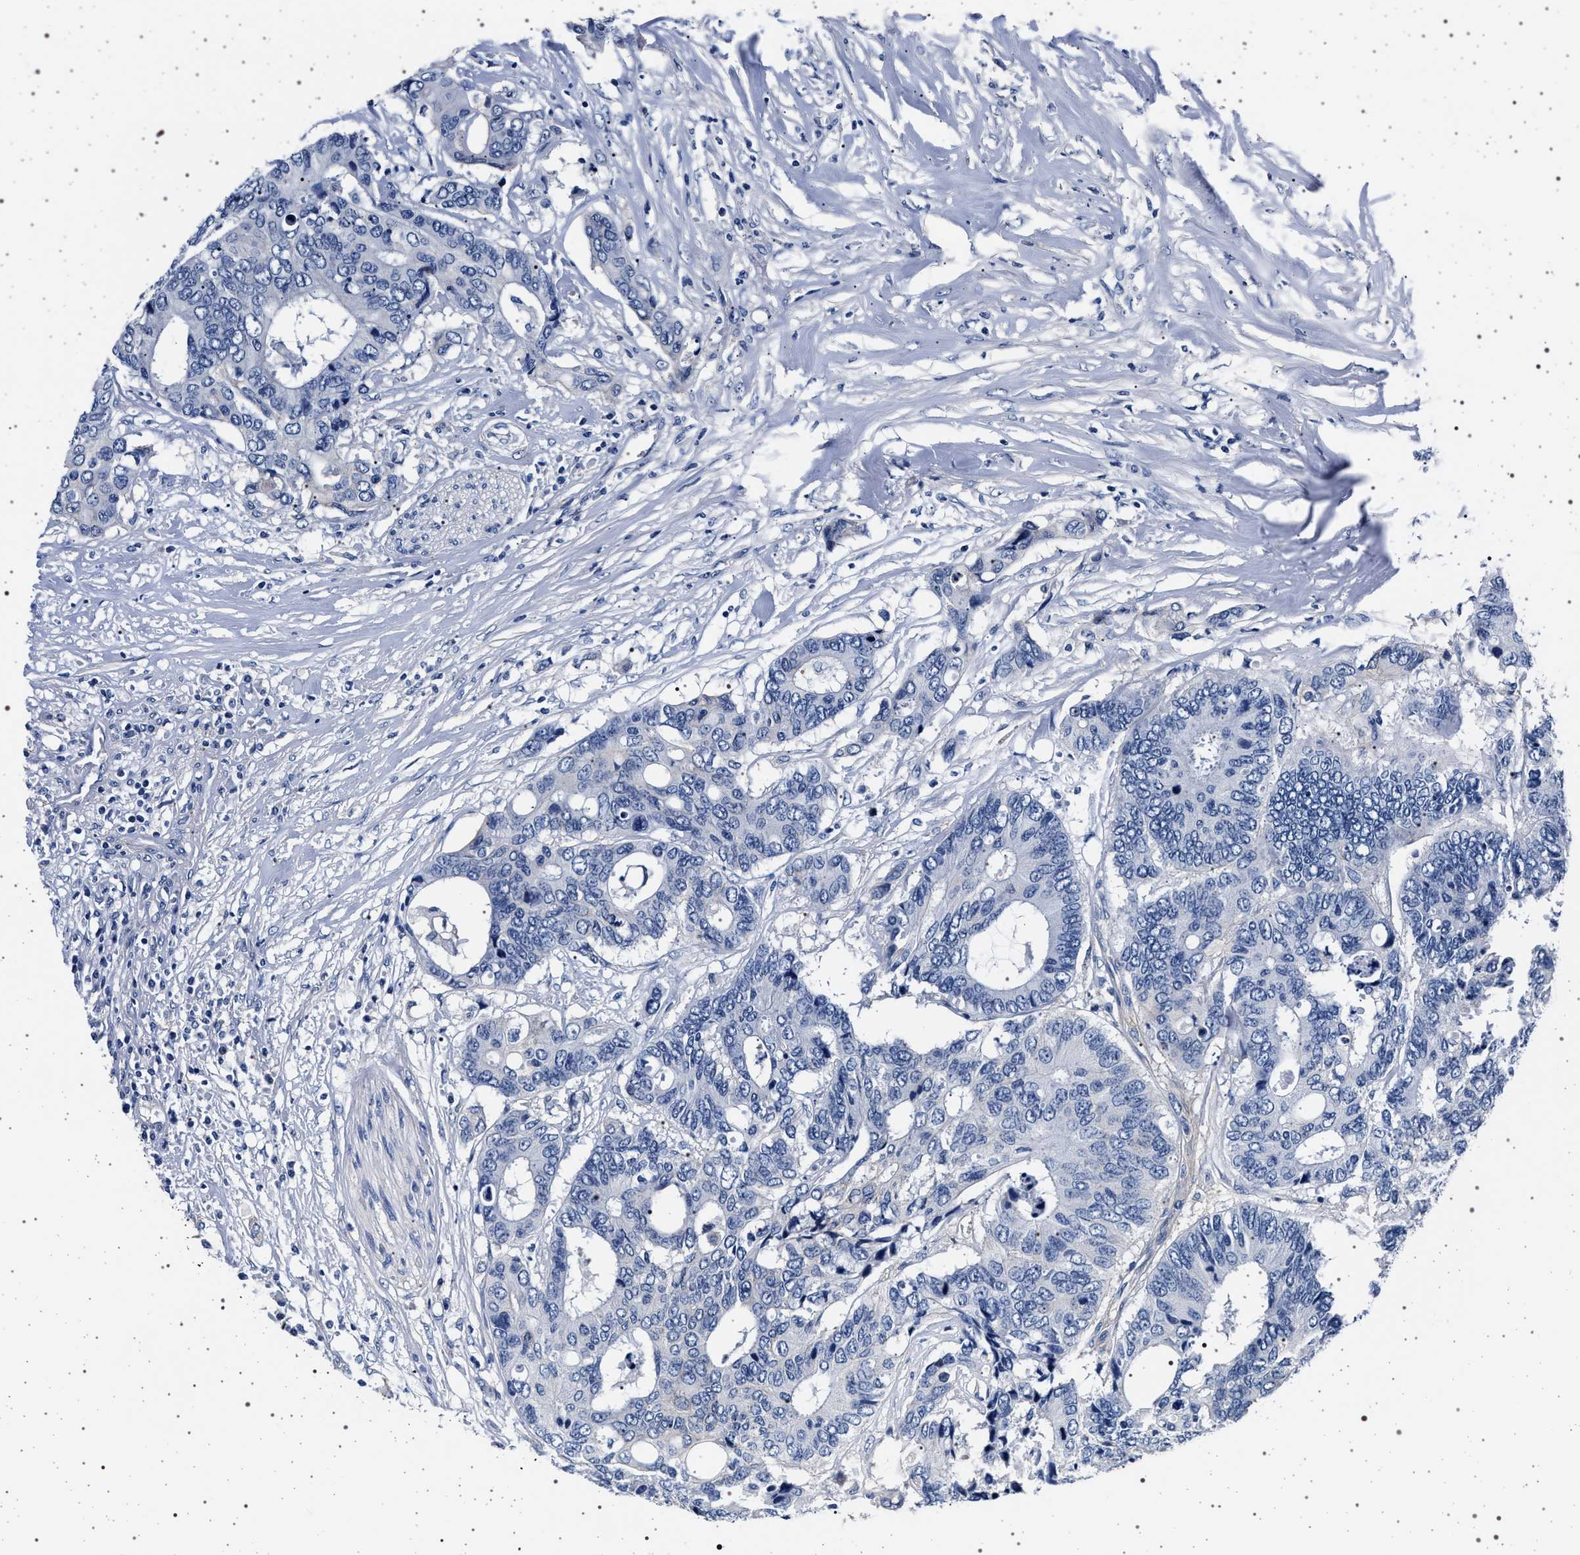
{"staining": {"intensity": "negative", "quantity": "none", "location": "none"}, "tissue": "colorectal cancer", "cell_type": "Tumor cells", "image_type": "cancer", "snomed": [{"axis": "morphology", "description": "Adenocarcinoma, NOS"}, {"axis": "topography", "description": "Rectum"}], "caption": "Immunohistochemistry (IHC) image of human colorectal cancer stained for a protein (brown), which displays no expression in tumor cells.", "gene": "SLC9A1", "patient": {"sex": "male", "age": 55}}